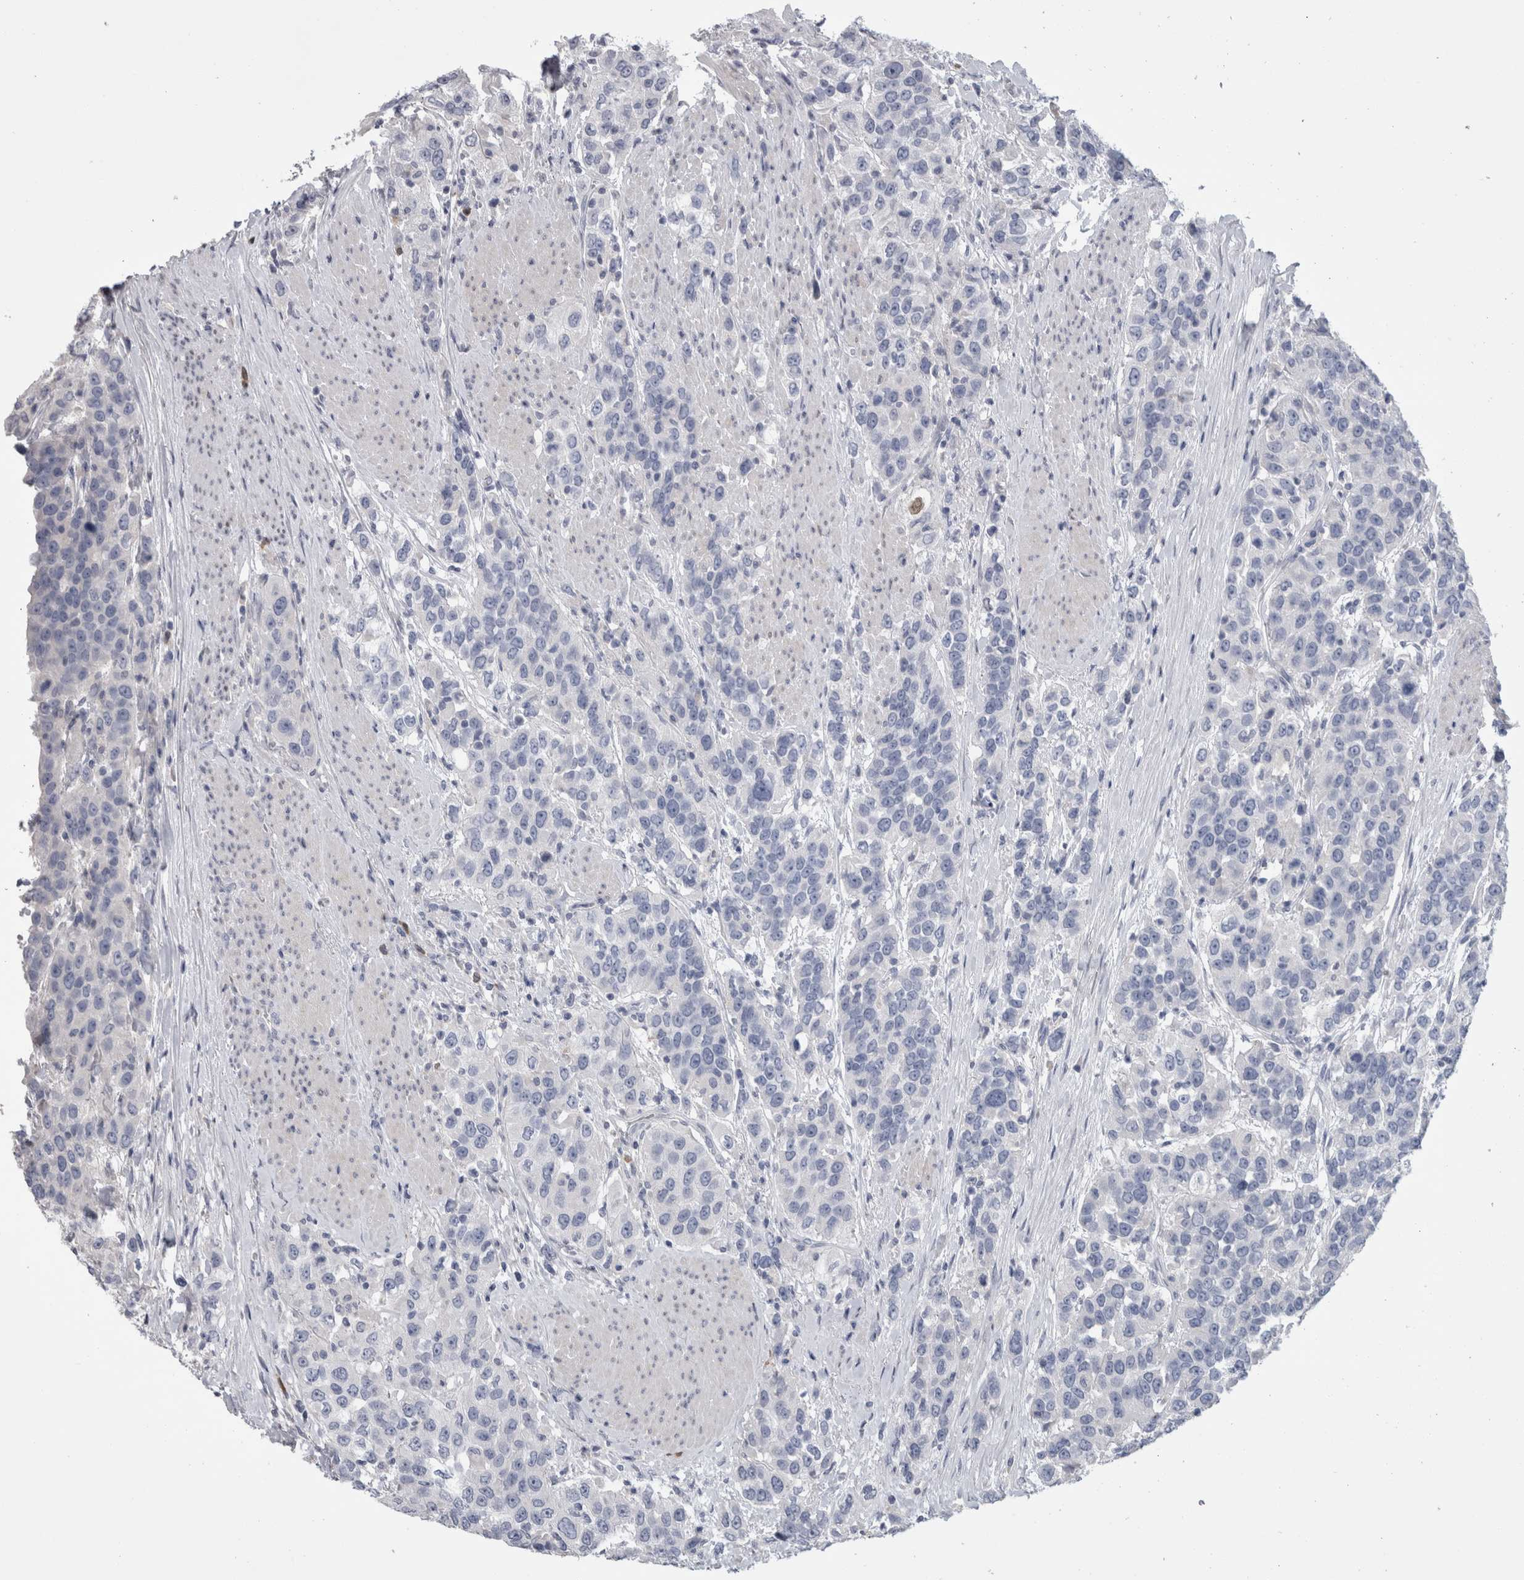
{"staining": {"intensity": "negative", "quantity": "none", "location": "none"}, "tissue": "urothelial cancer", "cell_type": "Tumor cells", "image_type": "cancer", "snomed": [{"axis": "morphology", "description": "Urothelial carcinoma, High grade"}, {"axis": "topography", "description": "Urinary bladder"}], "caption": "Tumor cells are negative for brown protein staining in urothelial carcinoma (high-grade).", "gene": "IL33", "patient": {"sex": "female", "age": 80}}